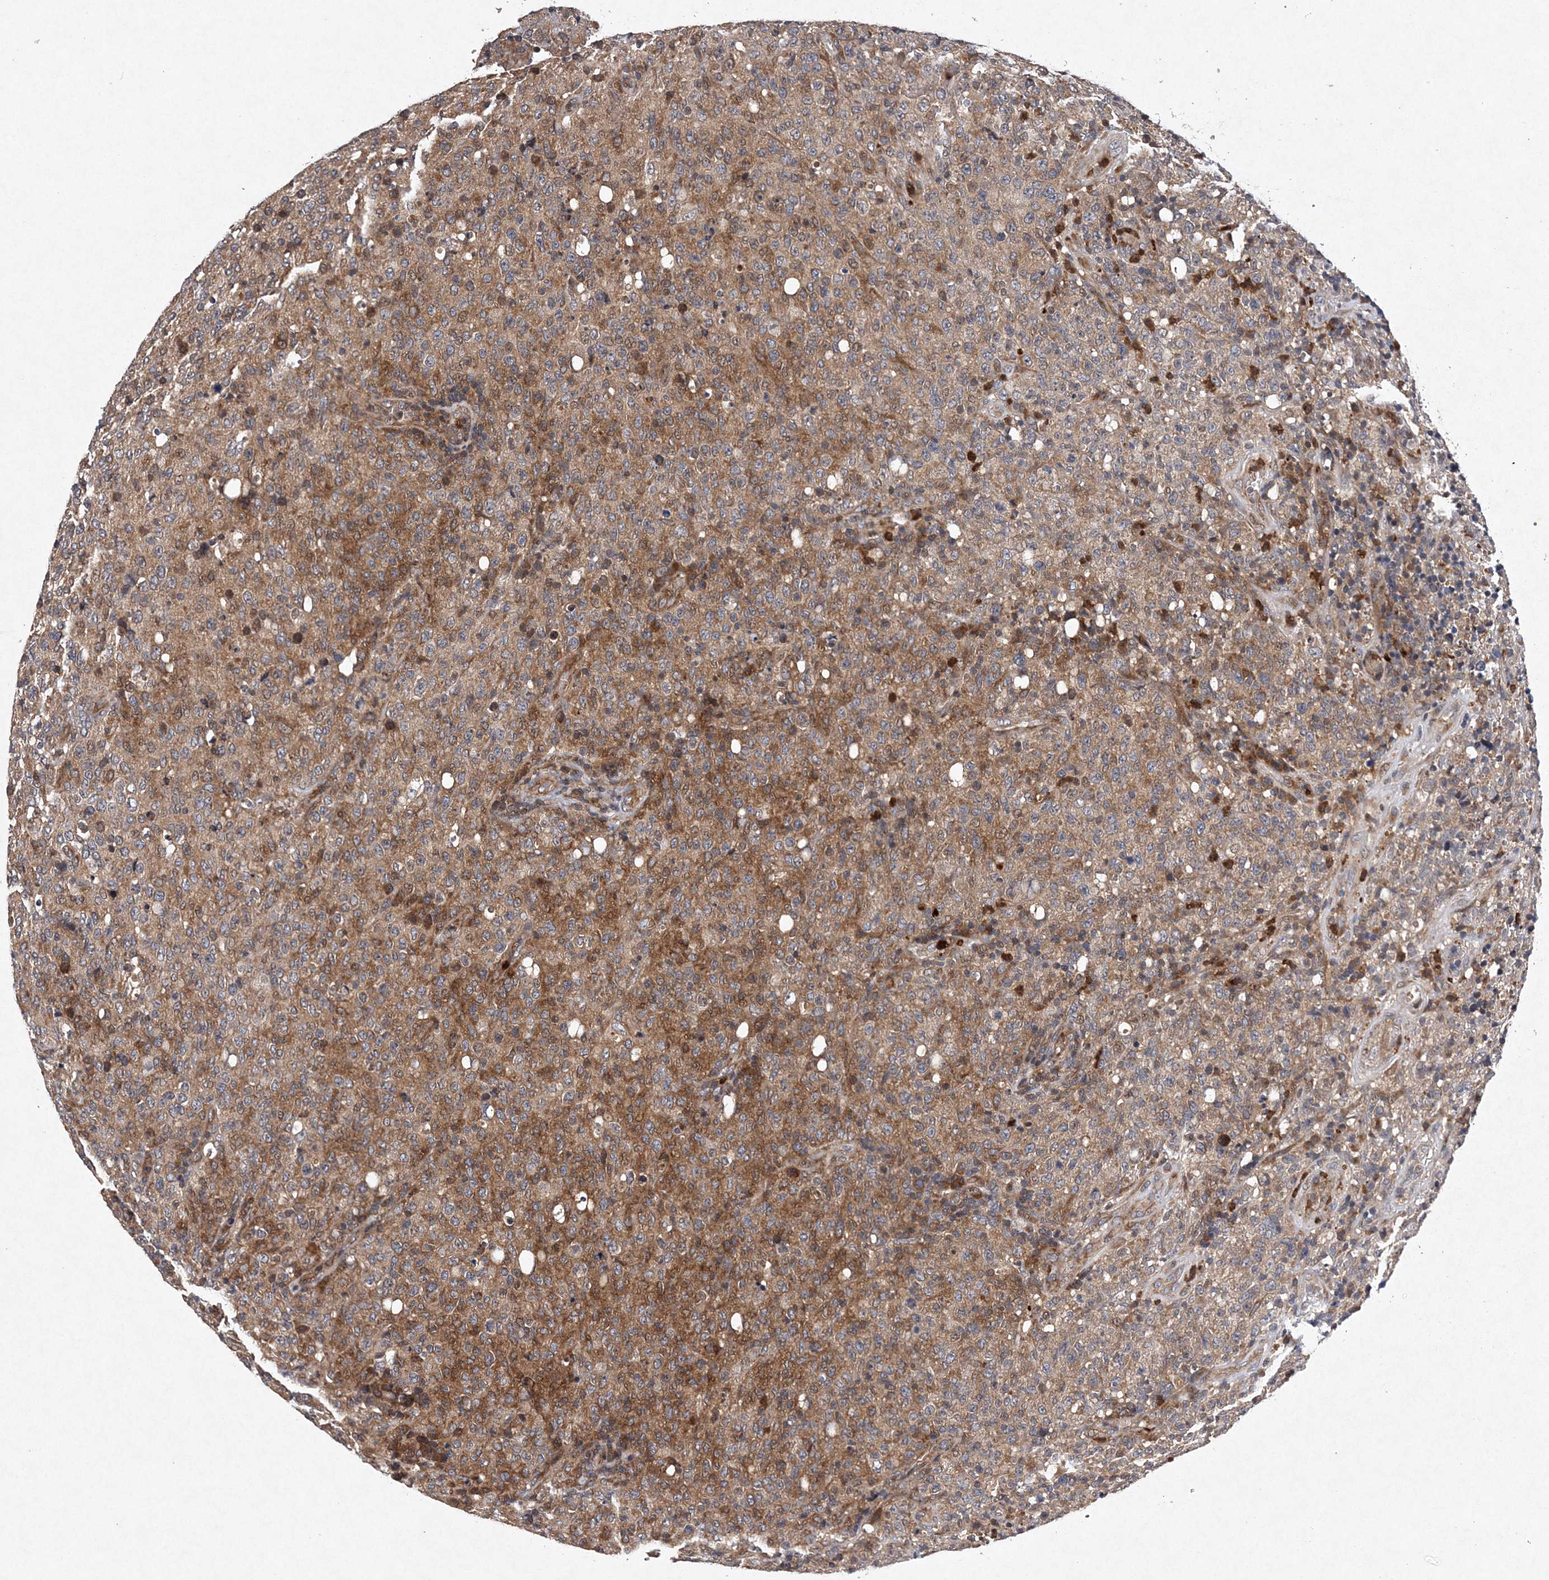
{"staining": {"intensity": "moderate", "quantity": "<25%", "location": "cytoplasmic/membranous"}, "tissue": "lymphoma", "cell_type": "Tumor cells", "image_type": "cancer", "snomed": [{"axis": "morphology", "description": "Malignant lymphoma, non-Hodgkin's type, High grade"}, {"axis": "topography", "description": "Tonsil"}], "caption": "This histopathology image displays IHC staining of lymphoma, with low moderate cytoplasmic/membranous staining in approximately <25% of tumor cells.", "gene": "PROSER1", "patient": {"sex": "female", "age": 36}}